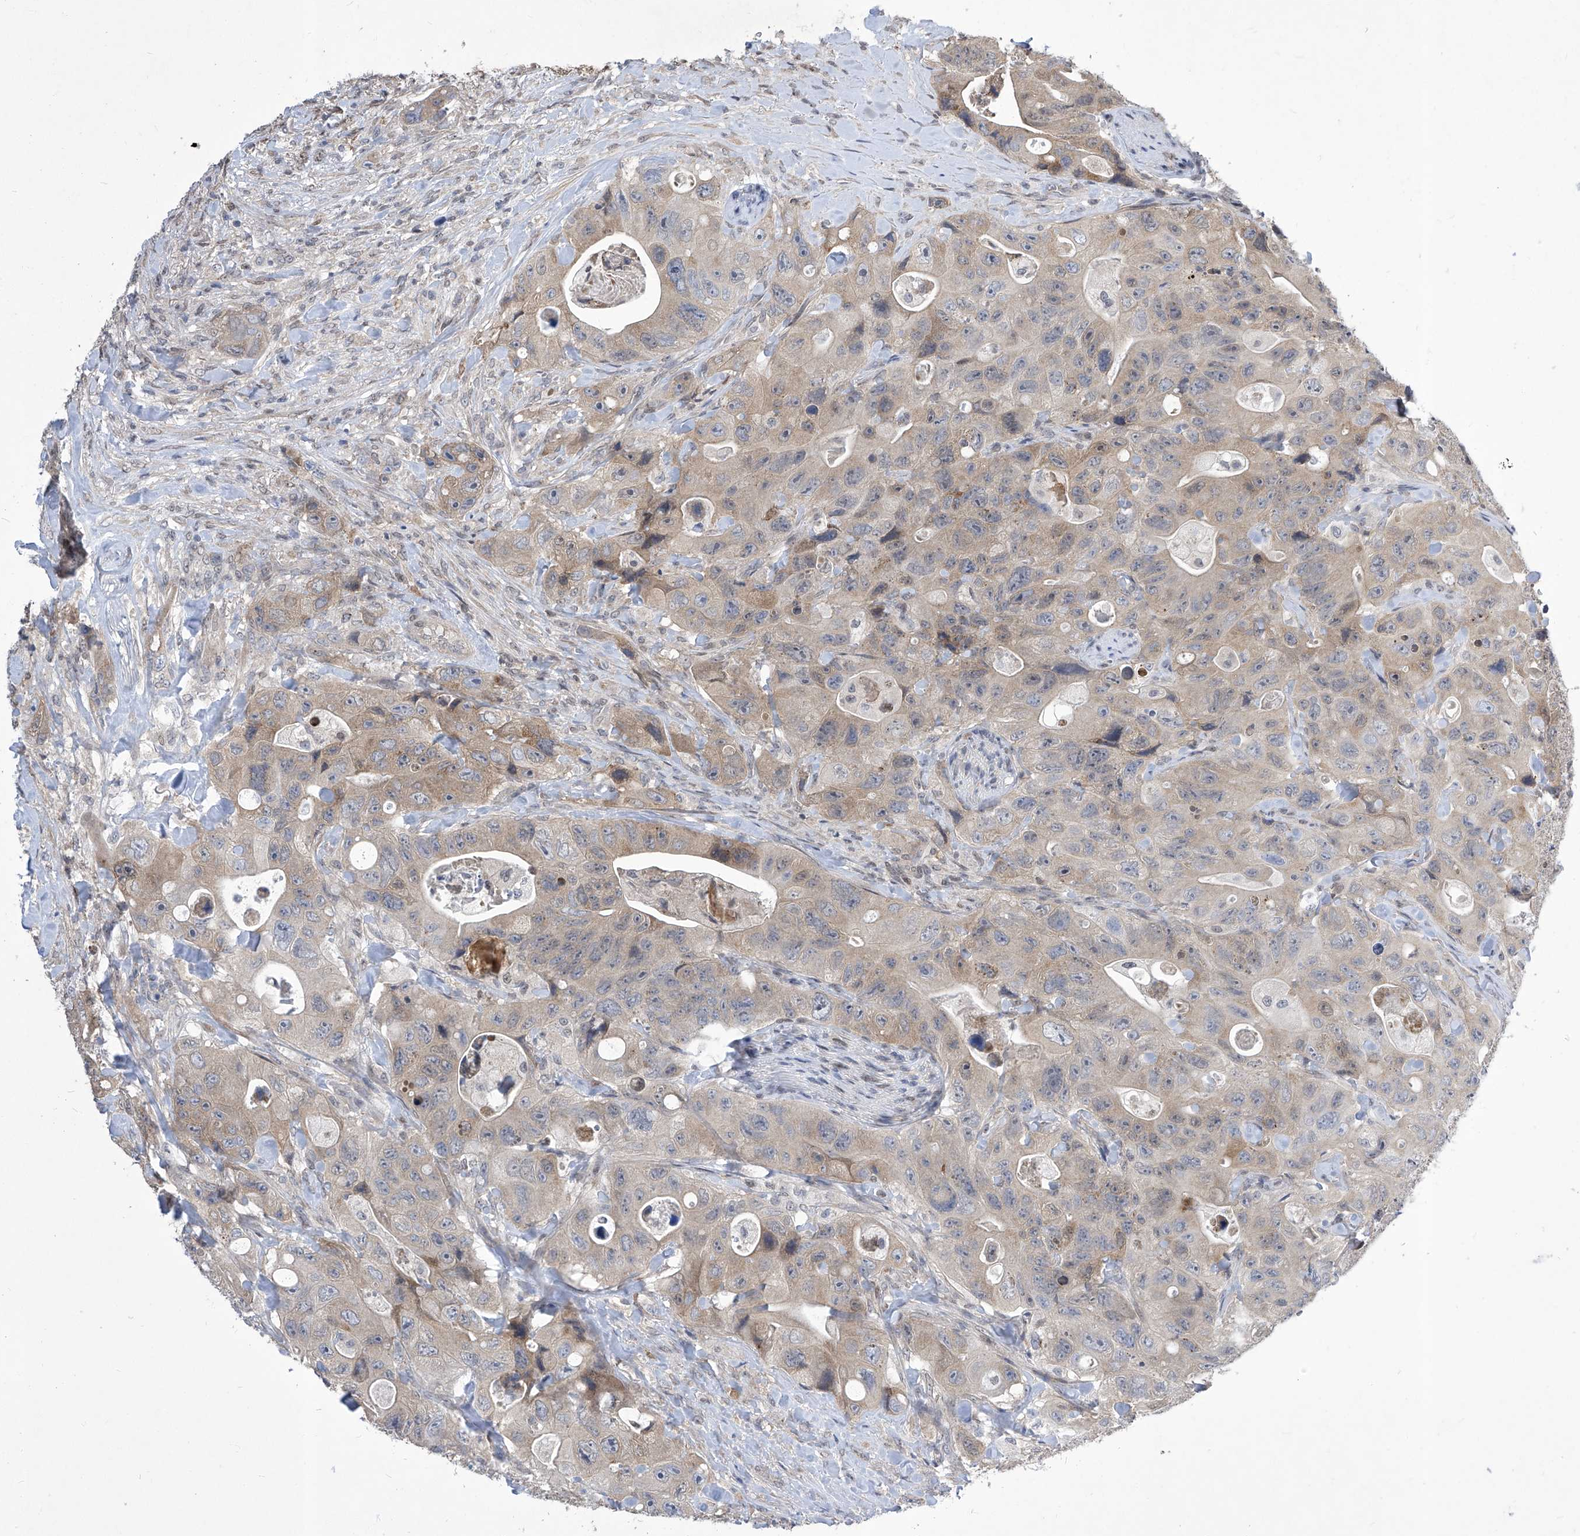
{"staining": {"intensity": "weak", "quantity": "25%-75%", "location": "cytoplasmic/membranous"}, "tissue": "colorectal cancer", "cell_type": "Tumor cells", "image_type": "cancer", "snomed": [{"axis": "morphology", "description": "Adenocarcinoma, NOS"}, {"axis": "topography", "description": "Colon"}], "caption": "A photomicrograph of adenocarcinoma (colorectal) stained for a protein exhibits weak cytoplasmic/membranous brown staining in tumor cells.", "gene": "CETN2", "patient": {"sex": "female", "age": 46}}